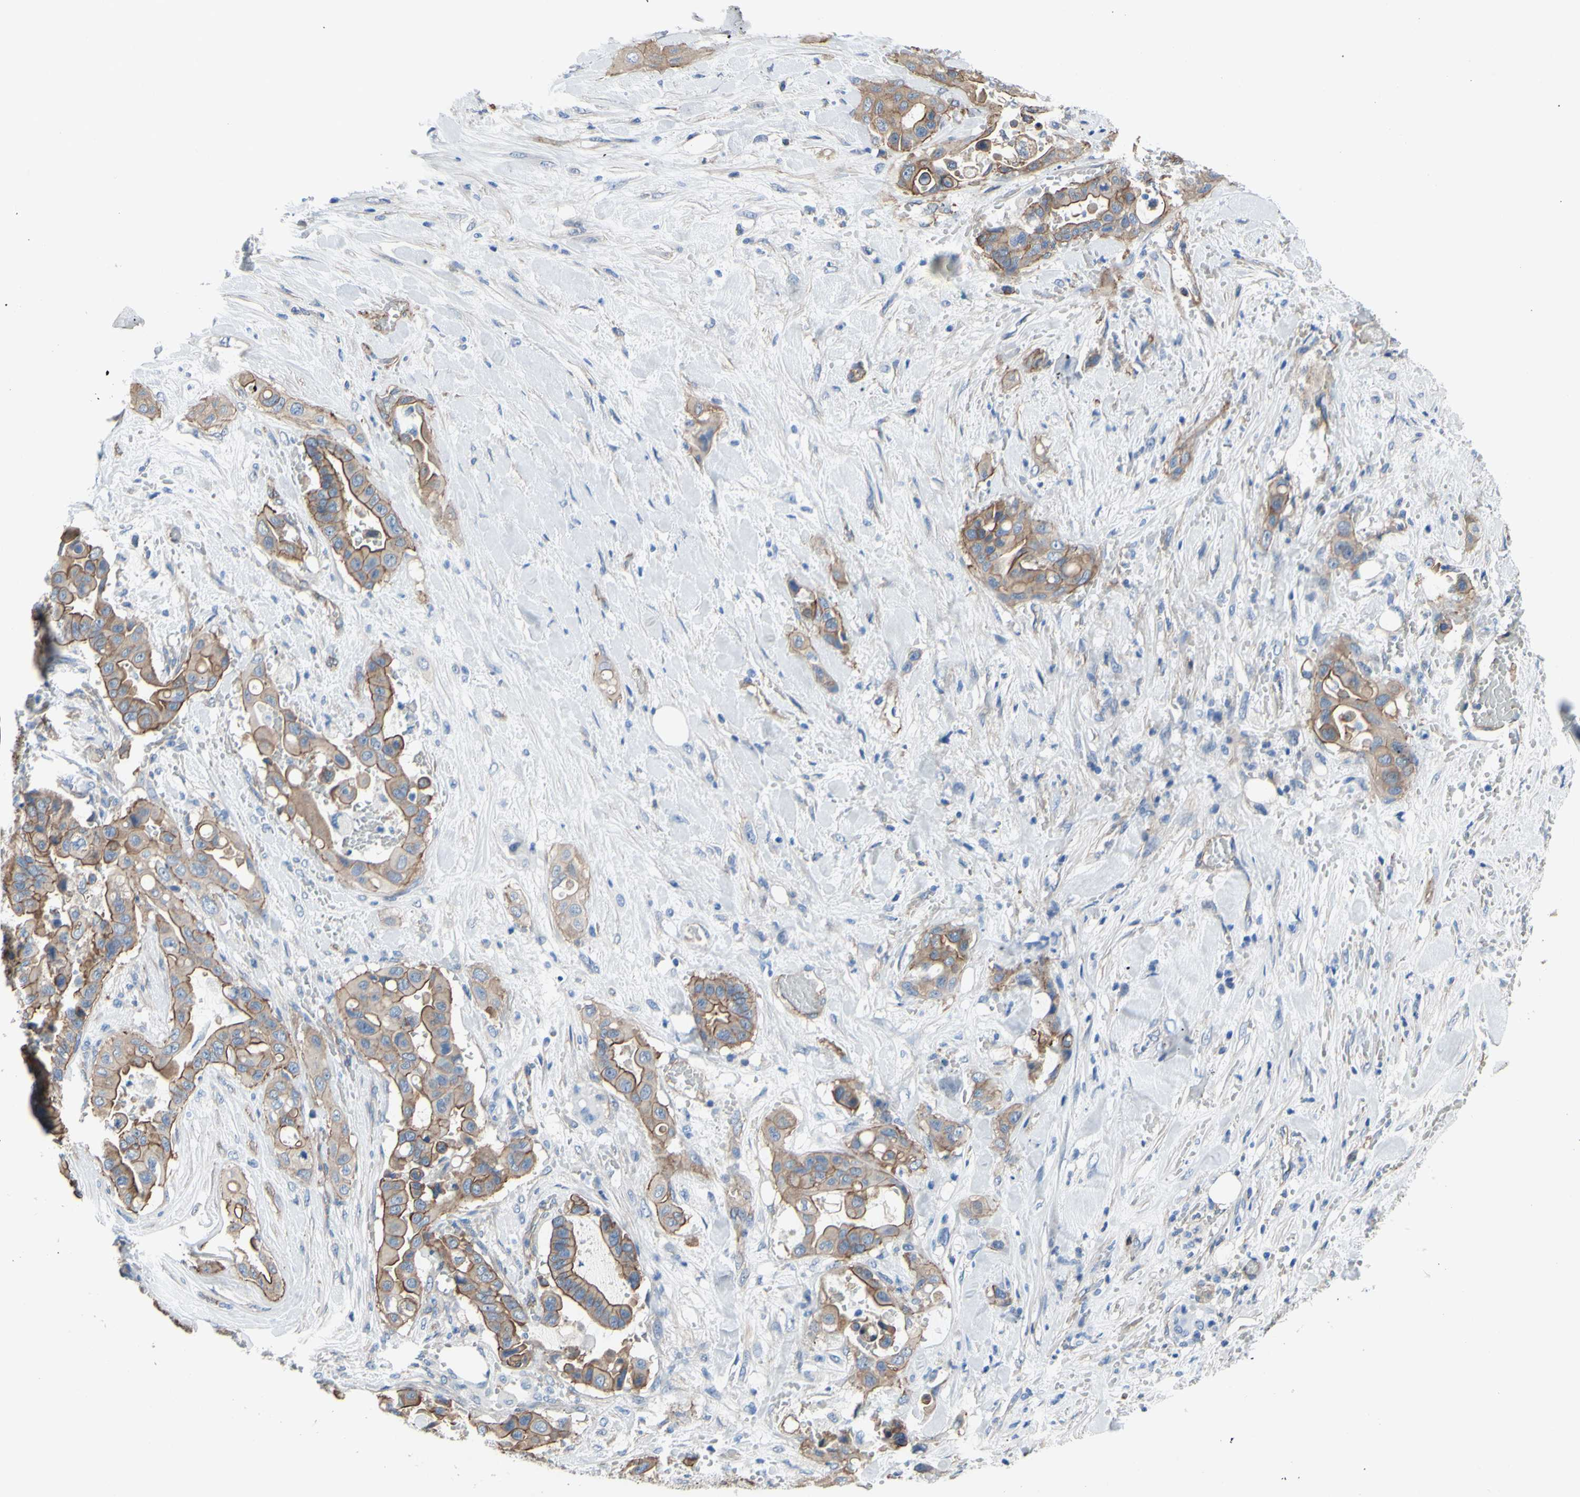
{"staining": {"intensity": "moderate", "quantity": ">75%", "location": "cytoplasmic/membranous"}, "tissue": "liver cancer", "cell_type": "Tumor cells", "image_type": "cancer", "snomed": [{"axis": "morphology", "description": "Cholangiocarcinoma"}, {"axis": "topography", "description": "Liver"}], "caption": "Cholangiocarcinoma (liver) stained with immunohistochemistry (IHC) exhibits moderate cytoplasmic/membranous positivity in approximately >75% of tumor cells.", "gene": "TPBG", "patient": {"sex": "female", "age": 61}}